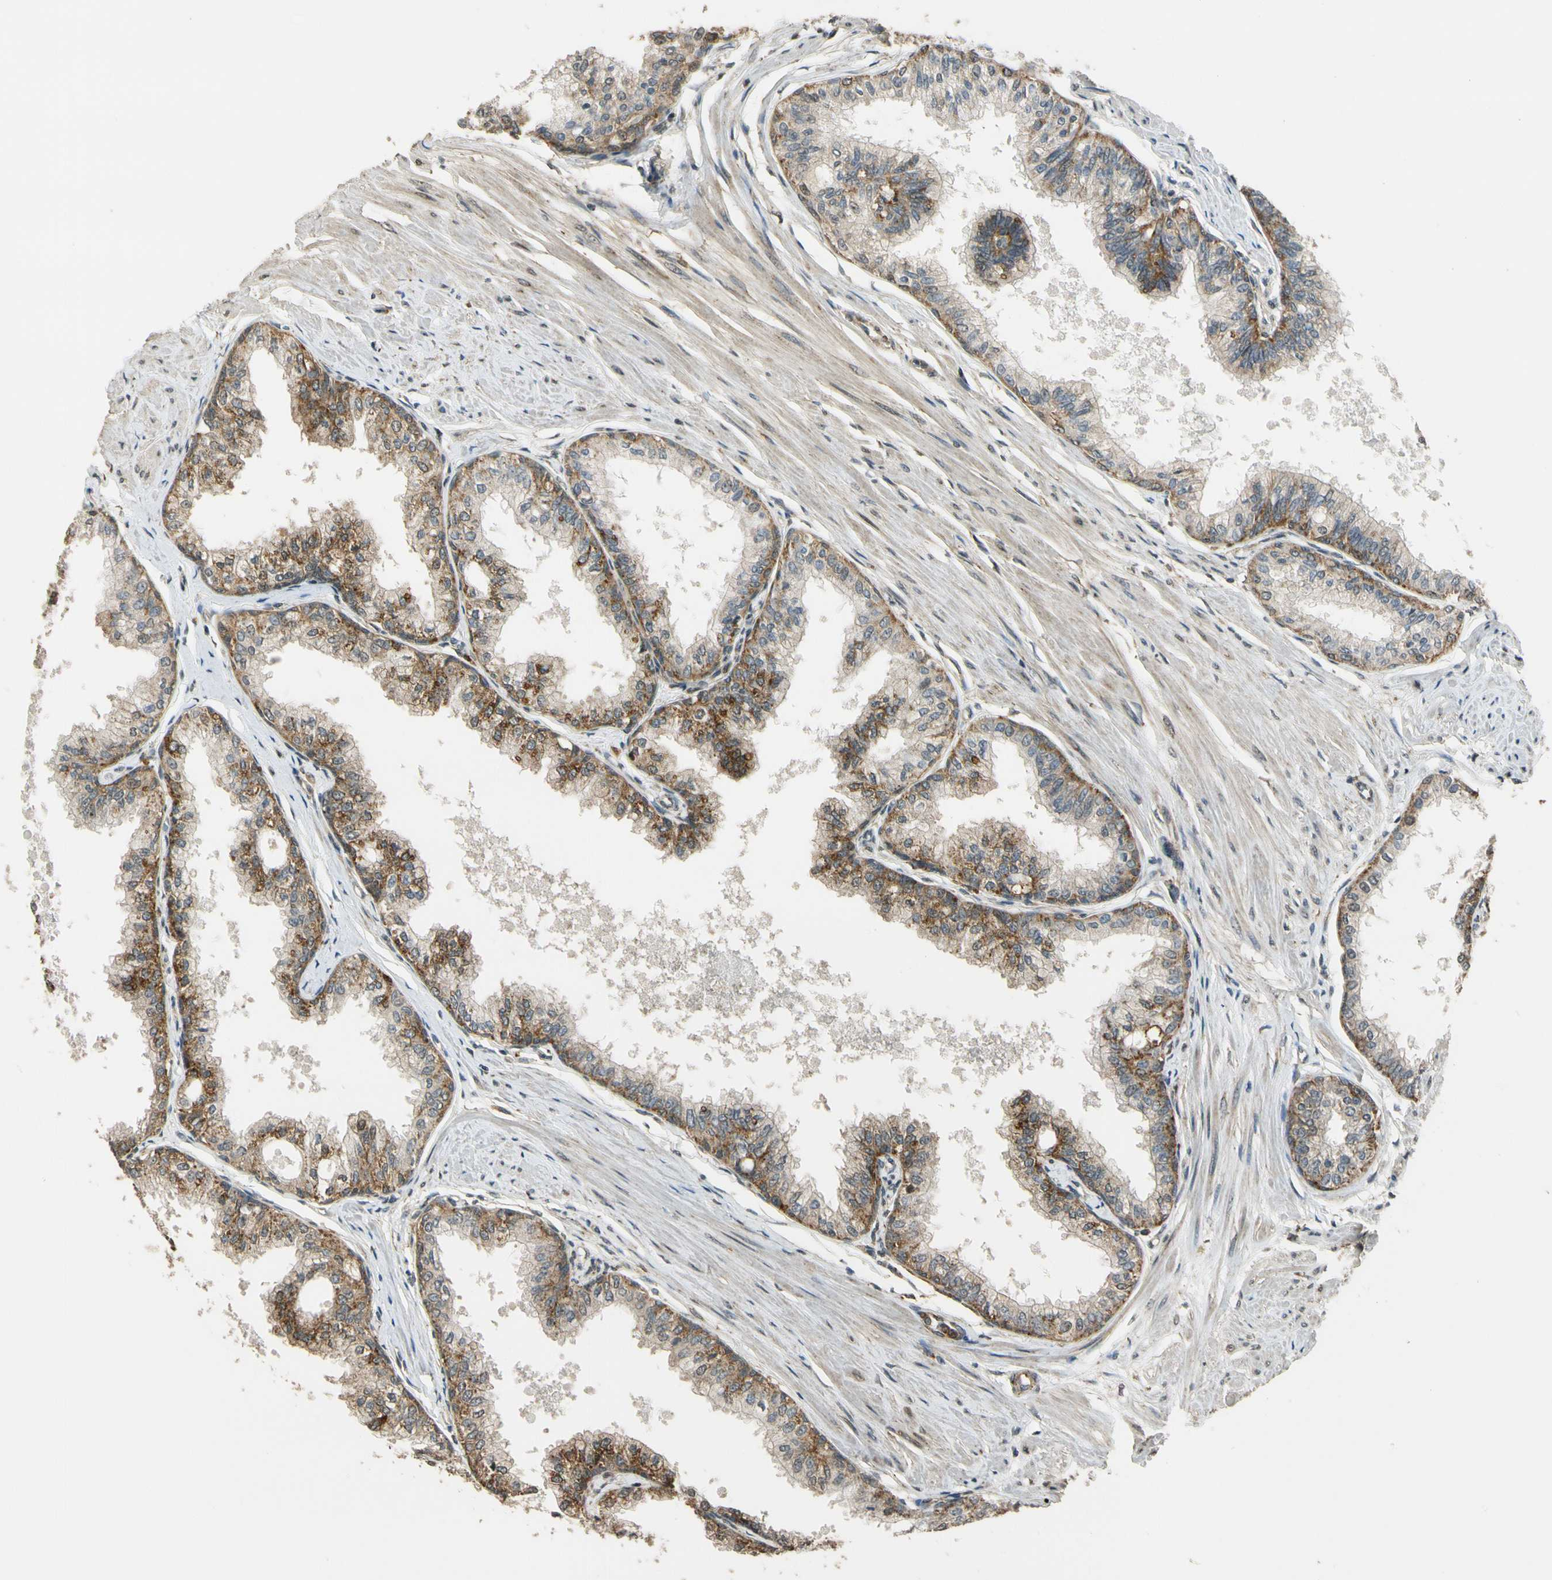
{"staining": {"intensity": "strong", "quantity": ">75%", "location": "cytoplasmic/membranous"}, "tissue": "prostate", "cell_type": "Glandular cells", "image_type": "normal", "snomed": [{"axis": "morphology", "description": "Normal tissue, NOS"}, {"axis": "topography", "description": "Prostate"}, {"axis": "topography", "description": "Seminal veicle"}], "caption": "Prostate stained with immunohistochemistry (IHC) displays strong cytoplasmic/membranous staining in approximately >75% of glandular cells.", "gene": "LAMTOR1", "patient": {"sex": "male", "age": 60}}